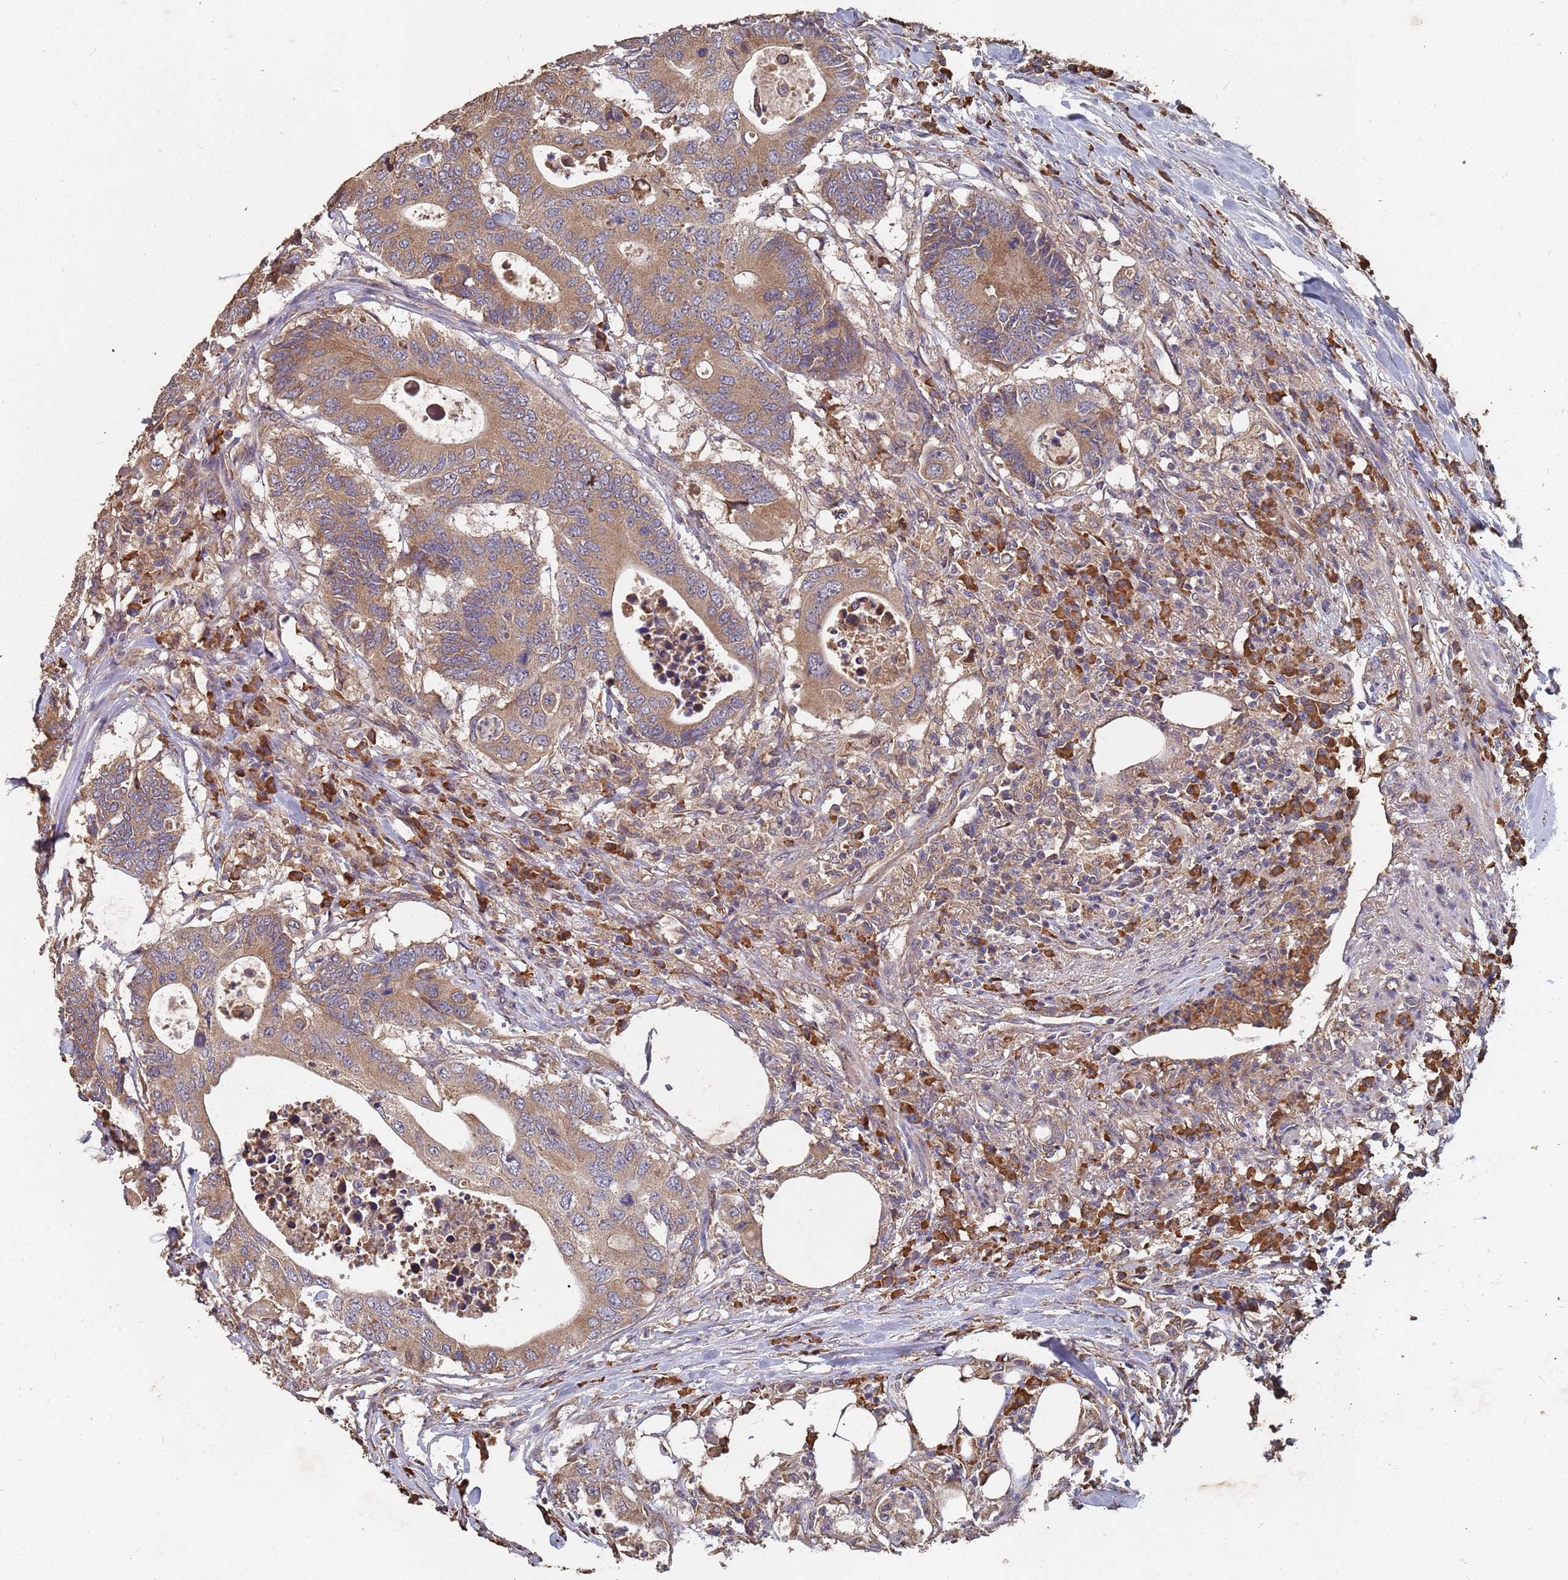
{"staining": {"intensity": "moderate", "quantity": ">75%", "location": "cytoplasmic/membranous"}, "tissue": "colorectal cancer", "cell_type": "Tumor cells", "image_type": "cancer", "snomed": [{"axis": "morphology", "description": "Adenocarcinoma, NOS"}, {"axis": "topography", "description": "Colon"}], "caption": "An immunohistochemistry photomicrograph of tumor tissue is shown. Protein staining in brown shows moderate cytoplasmic/membranous positivity in colorectal cancer within tumor cells. The staining is performed using DAB (3,3'-diaminobenzidine) brown chromogen to label protein expression. The nuclei are counter-stained blue using hematoxylin.", "gene": "ATG5", "patient": {"sex": "male", "age": 71}}